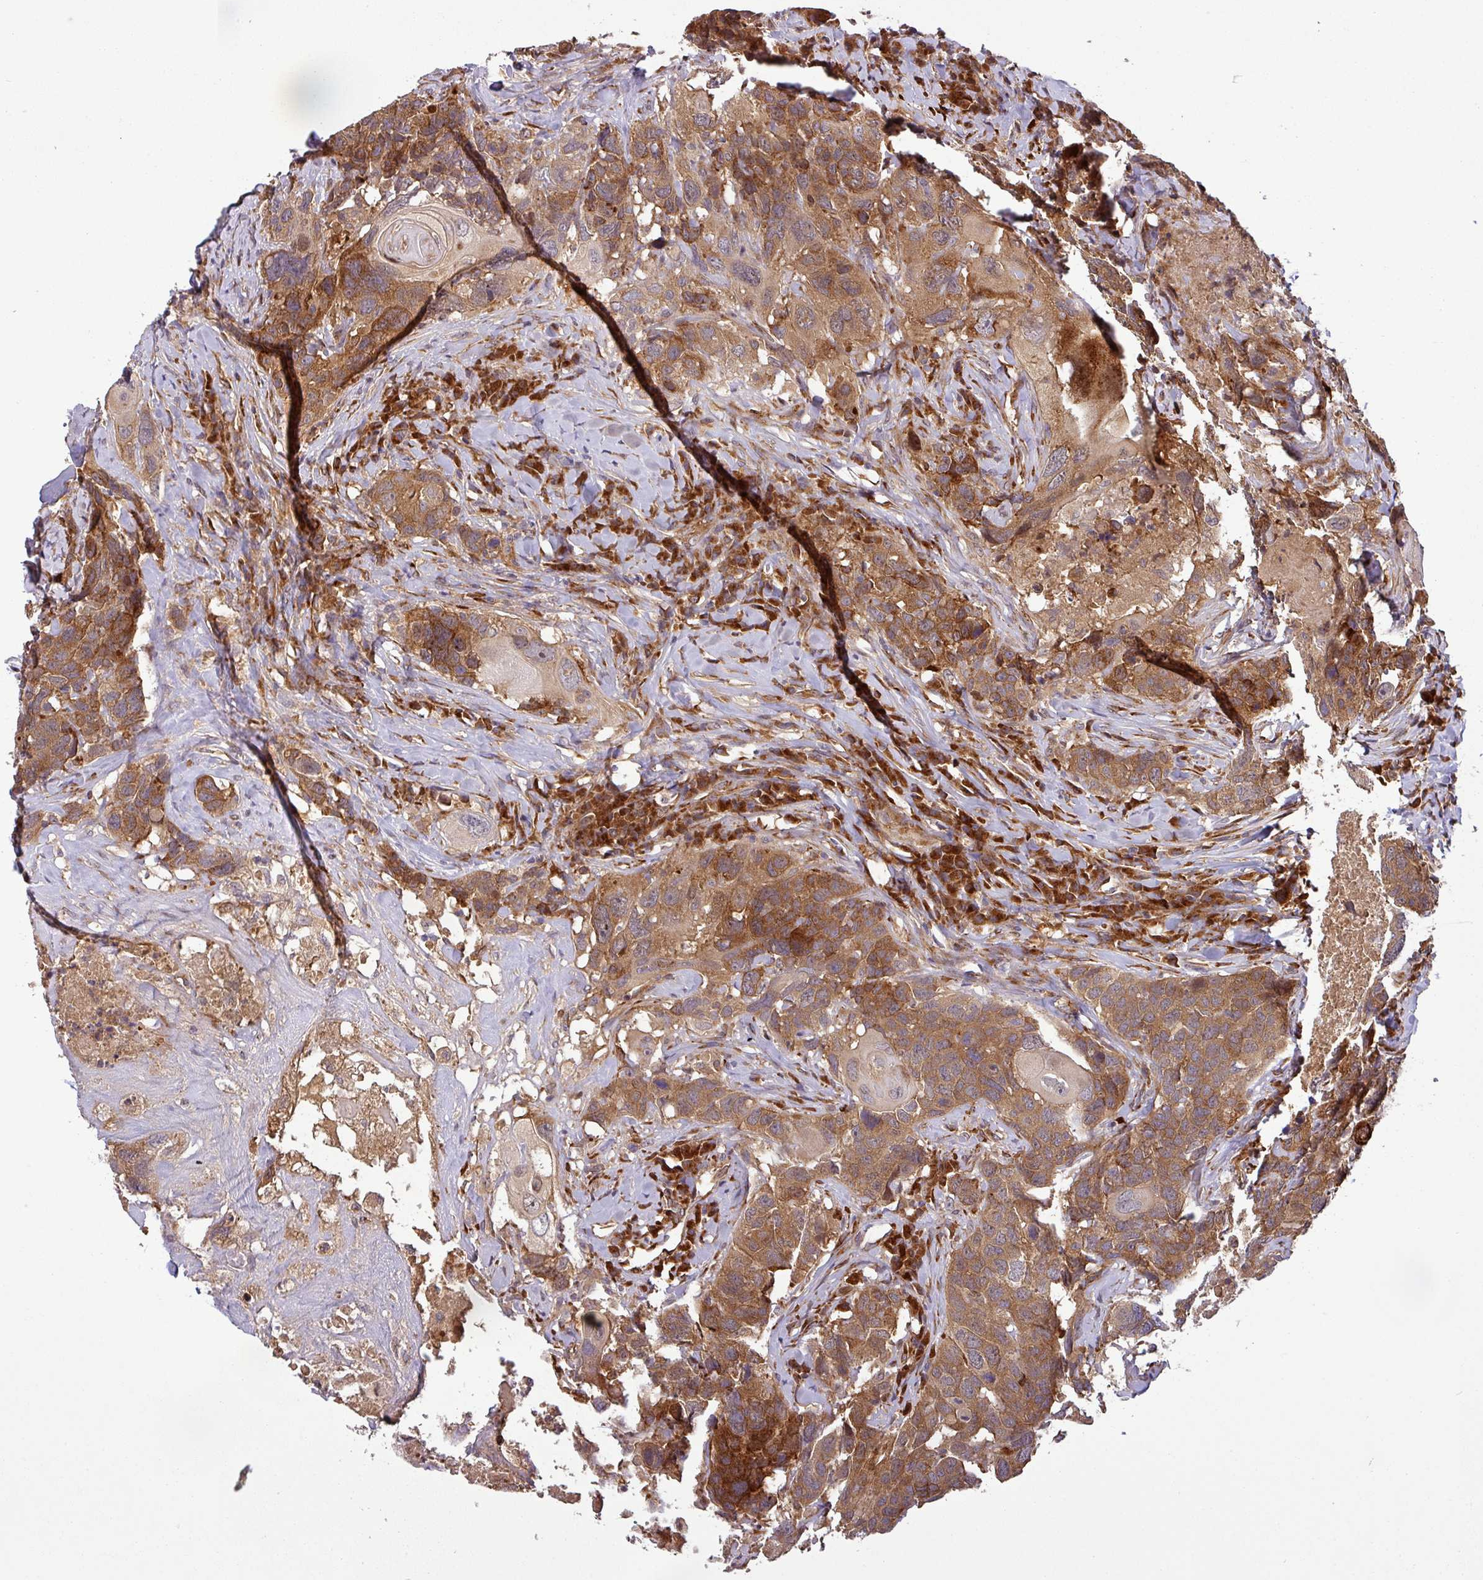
{"staining": {"intensity": "strong", "quantity": ">75%", "location": "cytoplasmic/membranous"}, "tissue": "head and neck cancer", "cell_type": "Tumor cells", "image_type": "cancer", "snomed": [{"axis": "morphology", "description": "Squamous cell carcinoma, NOS"}, {"axis": "topography", "description": "Head-Neck"}], "caption": "The image exhibits immunohistochemical staining of head and neck squamous cell carcinoma. There is strong cytoplasmic/membranous staining is seen in about >75% of tumor cells. (Brightfield microscopy of DAB IHC at high magnification).", "gene": "ART1", "patient": {"sex": "male", "age": 66}}